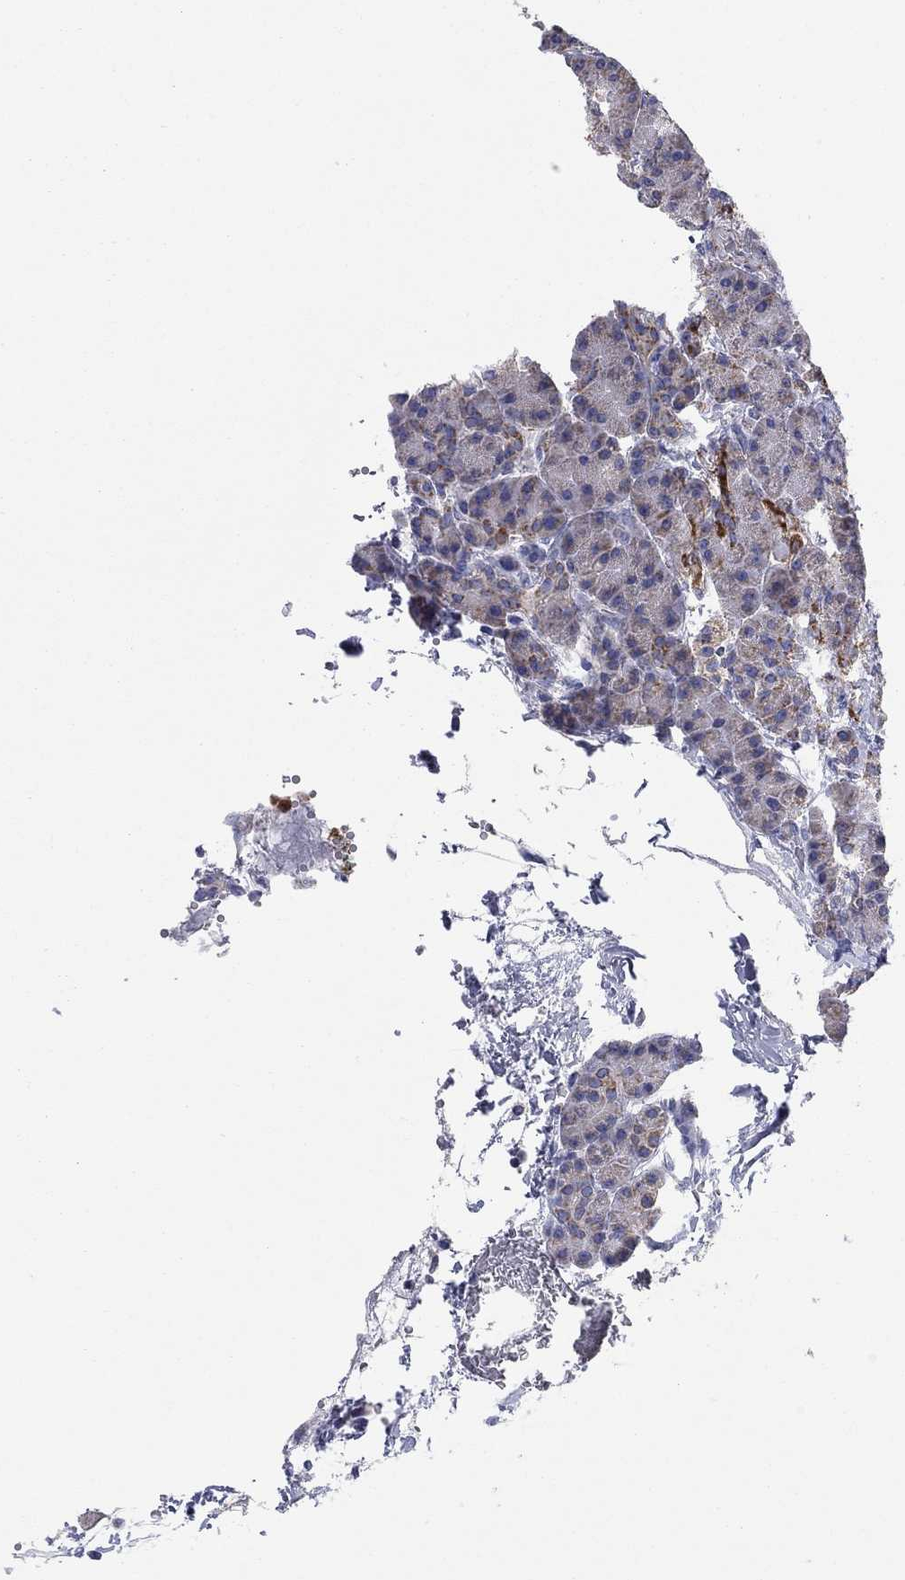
{"staining": {"intensity": "strong", "quantity": "<25%", "location": "cytoplasmic/membranous"}, "tissue": "pancreas", "cell_type": "Exocrine glandular cells", "image_type": "normal", "snomed": [{"axis": "morphology", "description": "Normal tissue, NOS"}, {"axis": "topography", "description": "Pancreas"}], "caption": "A histopathology image showing strong cytoplasmic/membranous positivity in approximately <25% of exocrine glandular cells in benign pancreas, as visualized by brown immunohistochemical staining.", "gene": "MGST3", "patient": {"sex": "female", "age": 63}}